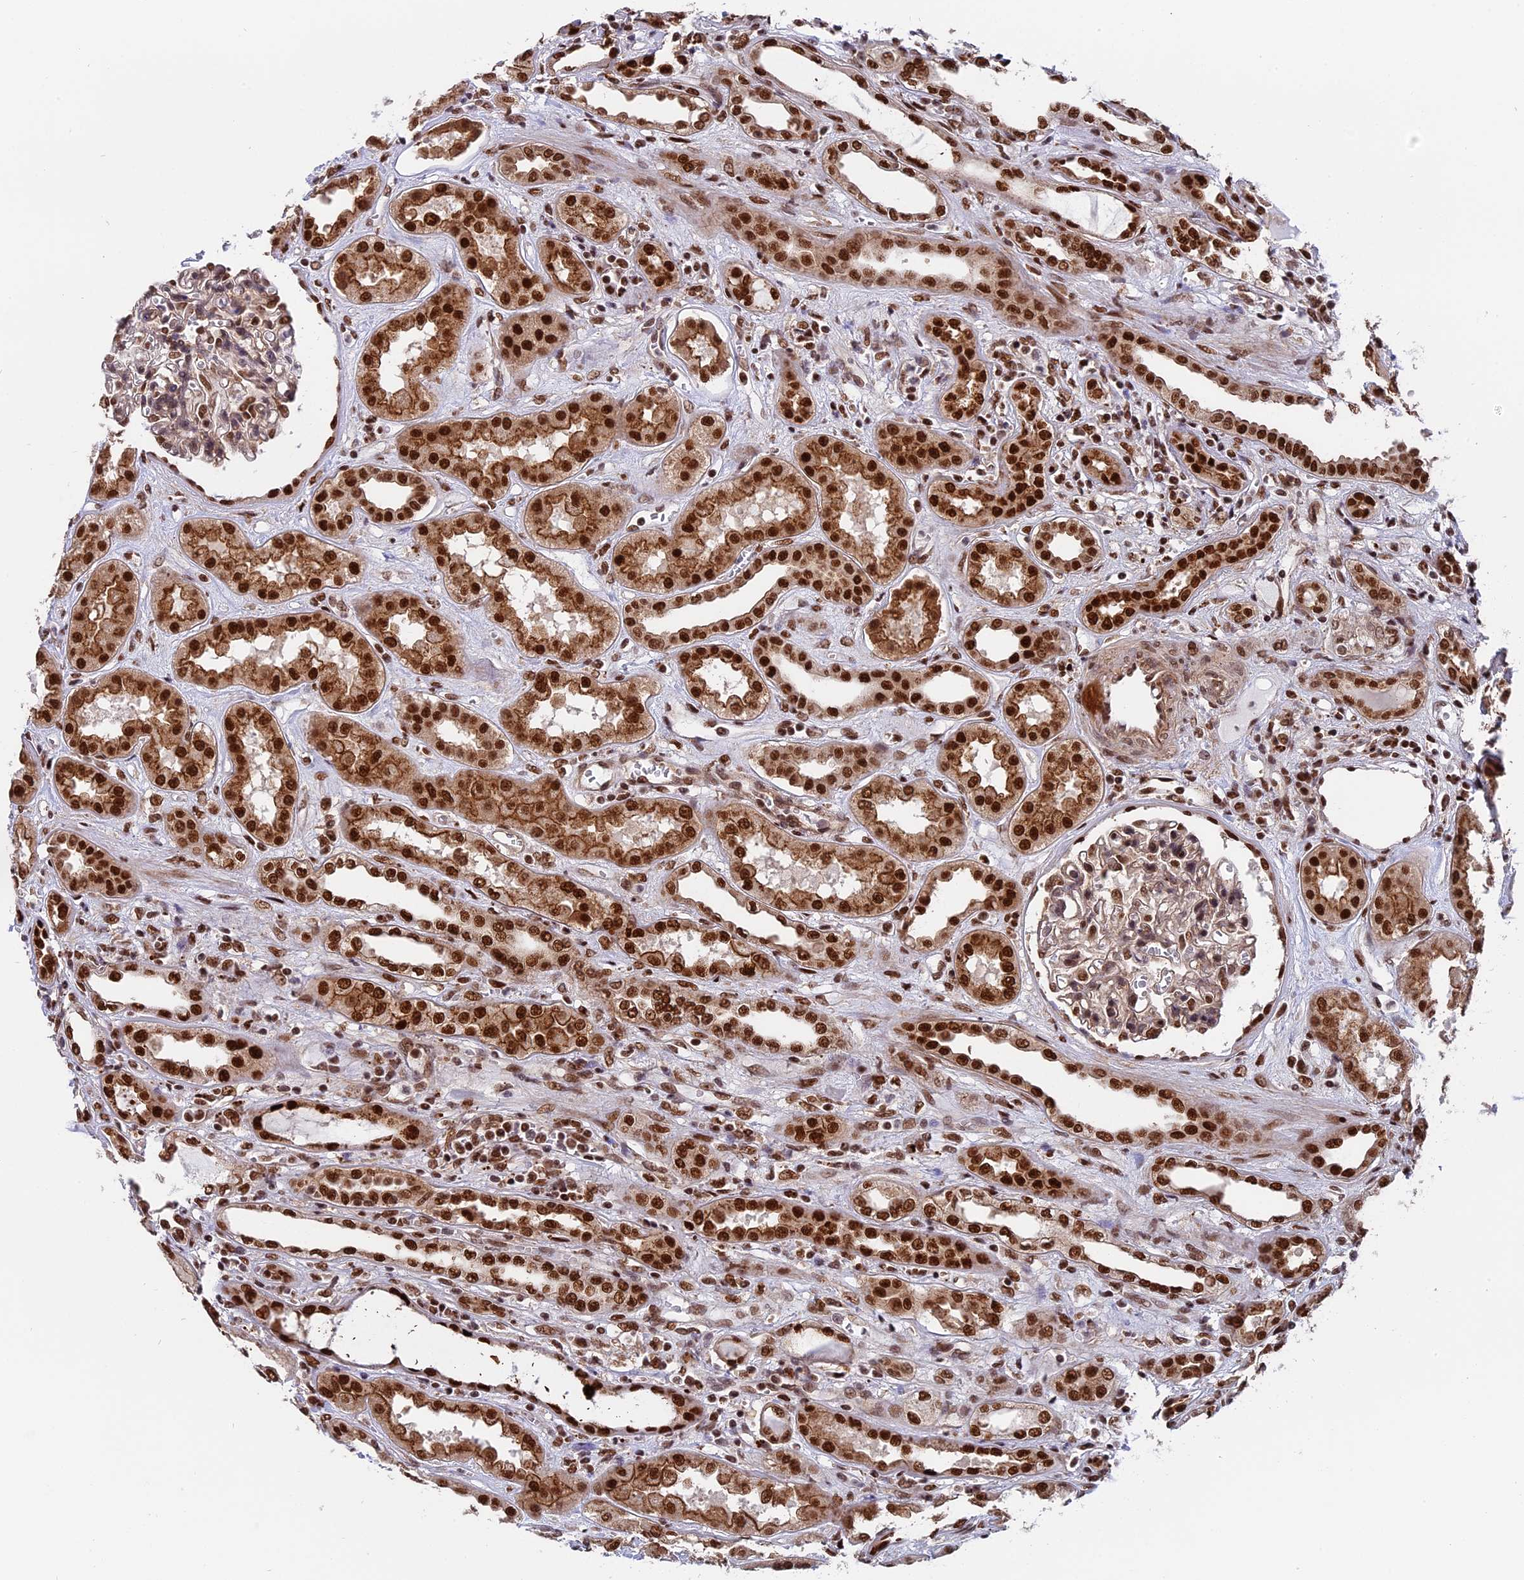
{"staining": {"intensity": "moderate", "quantity": "25%-75%", "location": "nuclear"}, "tissue": "kidney", "cell_type": "Cells in glomeruli", "image_type": "normal", "snomed": [{"axis": "morphology", "description": "Normal tissue, NOS"}, {"axis": "topography", "description": "Kidney"}], "caption": "High-magnification brightfield microscopy of unremarkable kidney stained with DAB (brown) and counterstained with hematoxylin (blue). cells in glomeruli exhibit moderate nuclear positivity is present in about25%-75% of cells.", "gene": "RAMACL", "patient": {"sex": "male", "age": 59}}